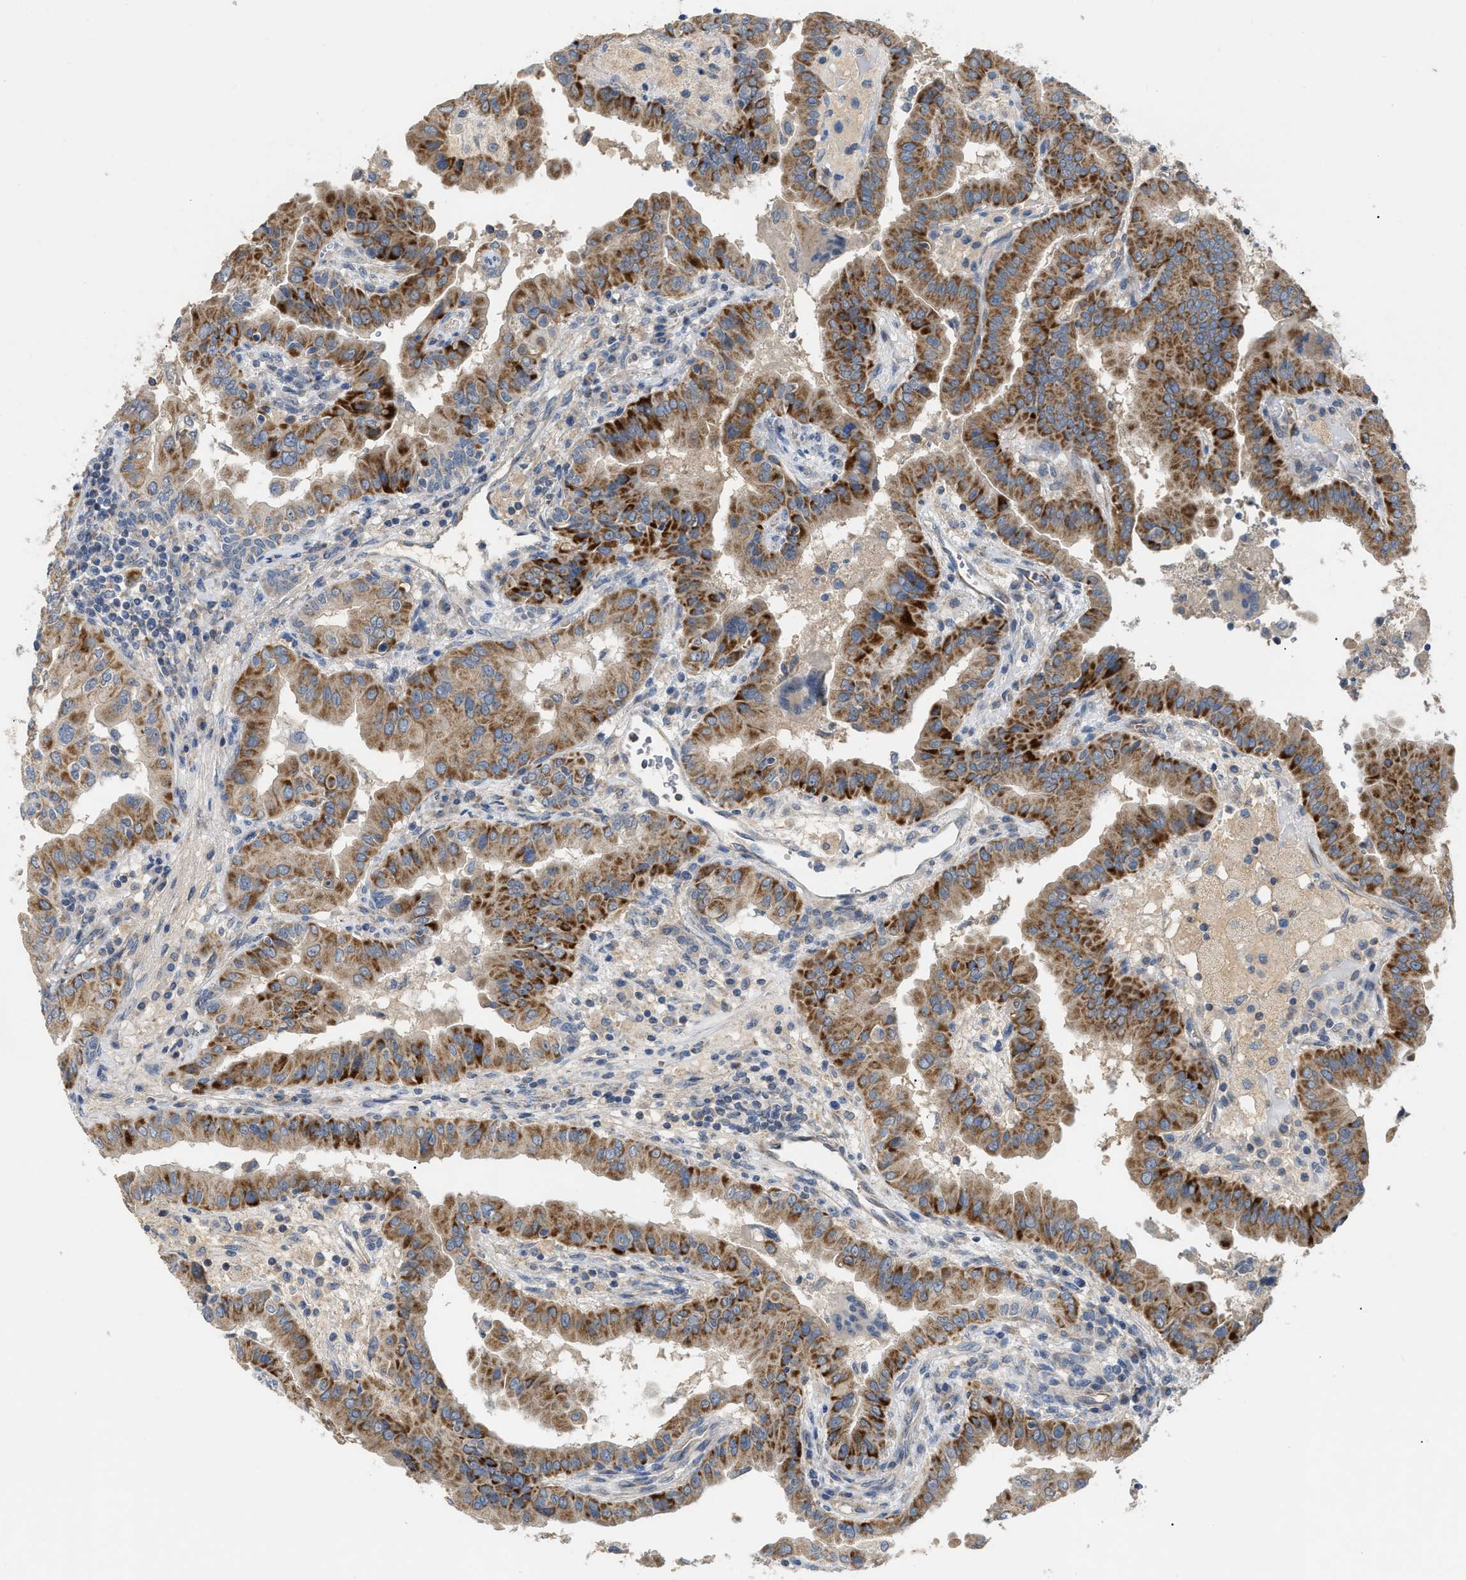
{"staining": {"intensity": "strong", "quantity": ">75%", "location": "cytoplasmic/membranous"}, "tissue": "thyroid cancer", "cell_type": "Tumor cells", "image_type": "cancer", "snomed": [{"axis": "morphology", "description": "Papillary adenocarcinoma, NOS"}, {"axis": "topography", "description": "Thyroid gland"}], "caption": "Immunohistochemistry photomicrograph of human papillary adenocarcinoma (thyroid) stained for a protein (brown), which exhibits high levels of strong cytoplasmic/membranous expression in approximately >75% of tumor cells.", "gene": "DHX58", "patient": {"sex": "male", "age": 33}}